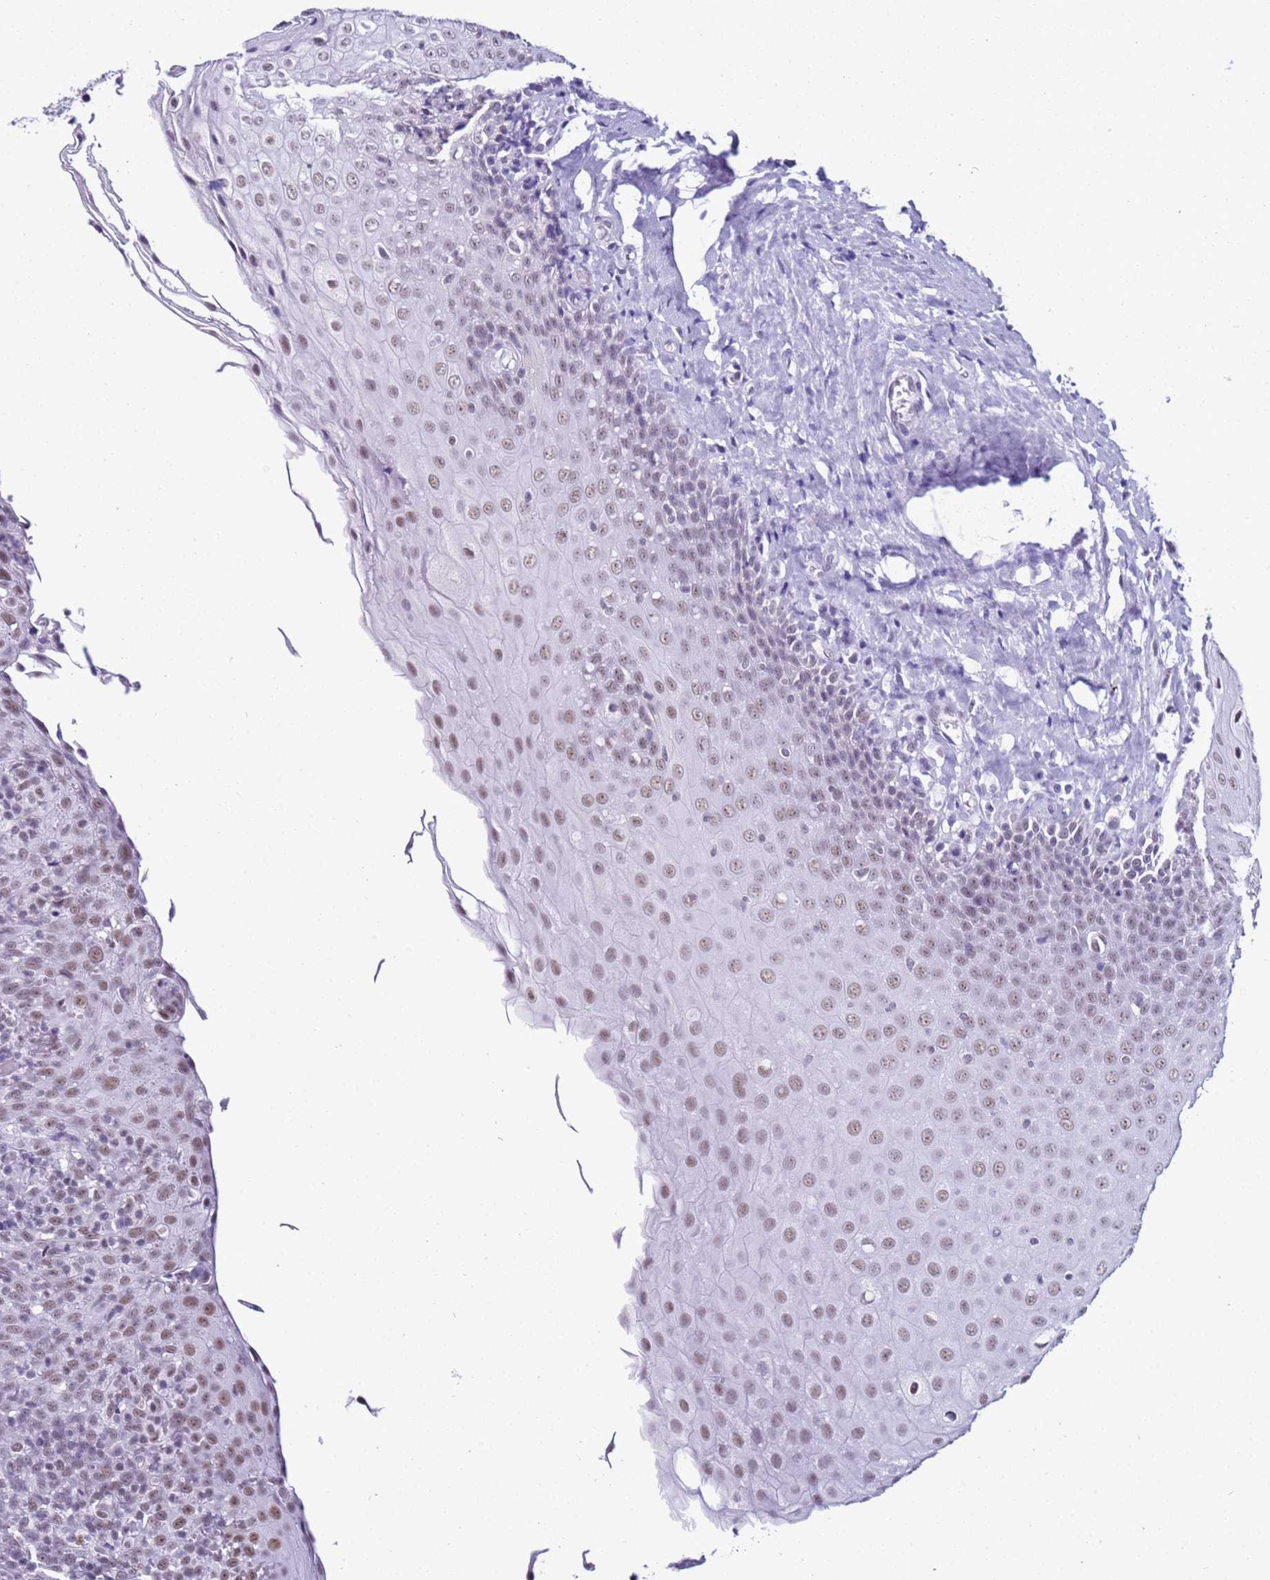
{"staining": {"intensity": "weak", "quantity": ">75%", "location": "nuclear"}, "tissue": "tonsil", "cell_type": "Germinal center cells", "image_type": "normal", "snomed": [{"axis": "morphology", "description": "Normal tissue, NOS"}, {"axis": "topography", "description": "Tonsil"}], "caption": "A brown stain labels weak nuclear expression of a protein in germinal center cells of unremarkable tonsil.", "gene": "DHX15", "patient": {"sex": "female", "age": 19}}